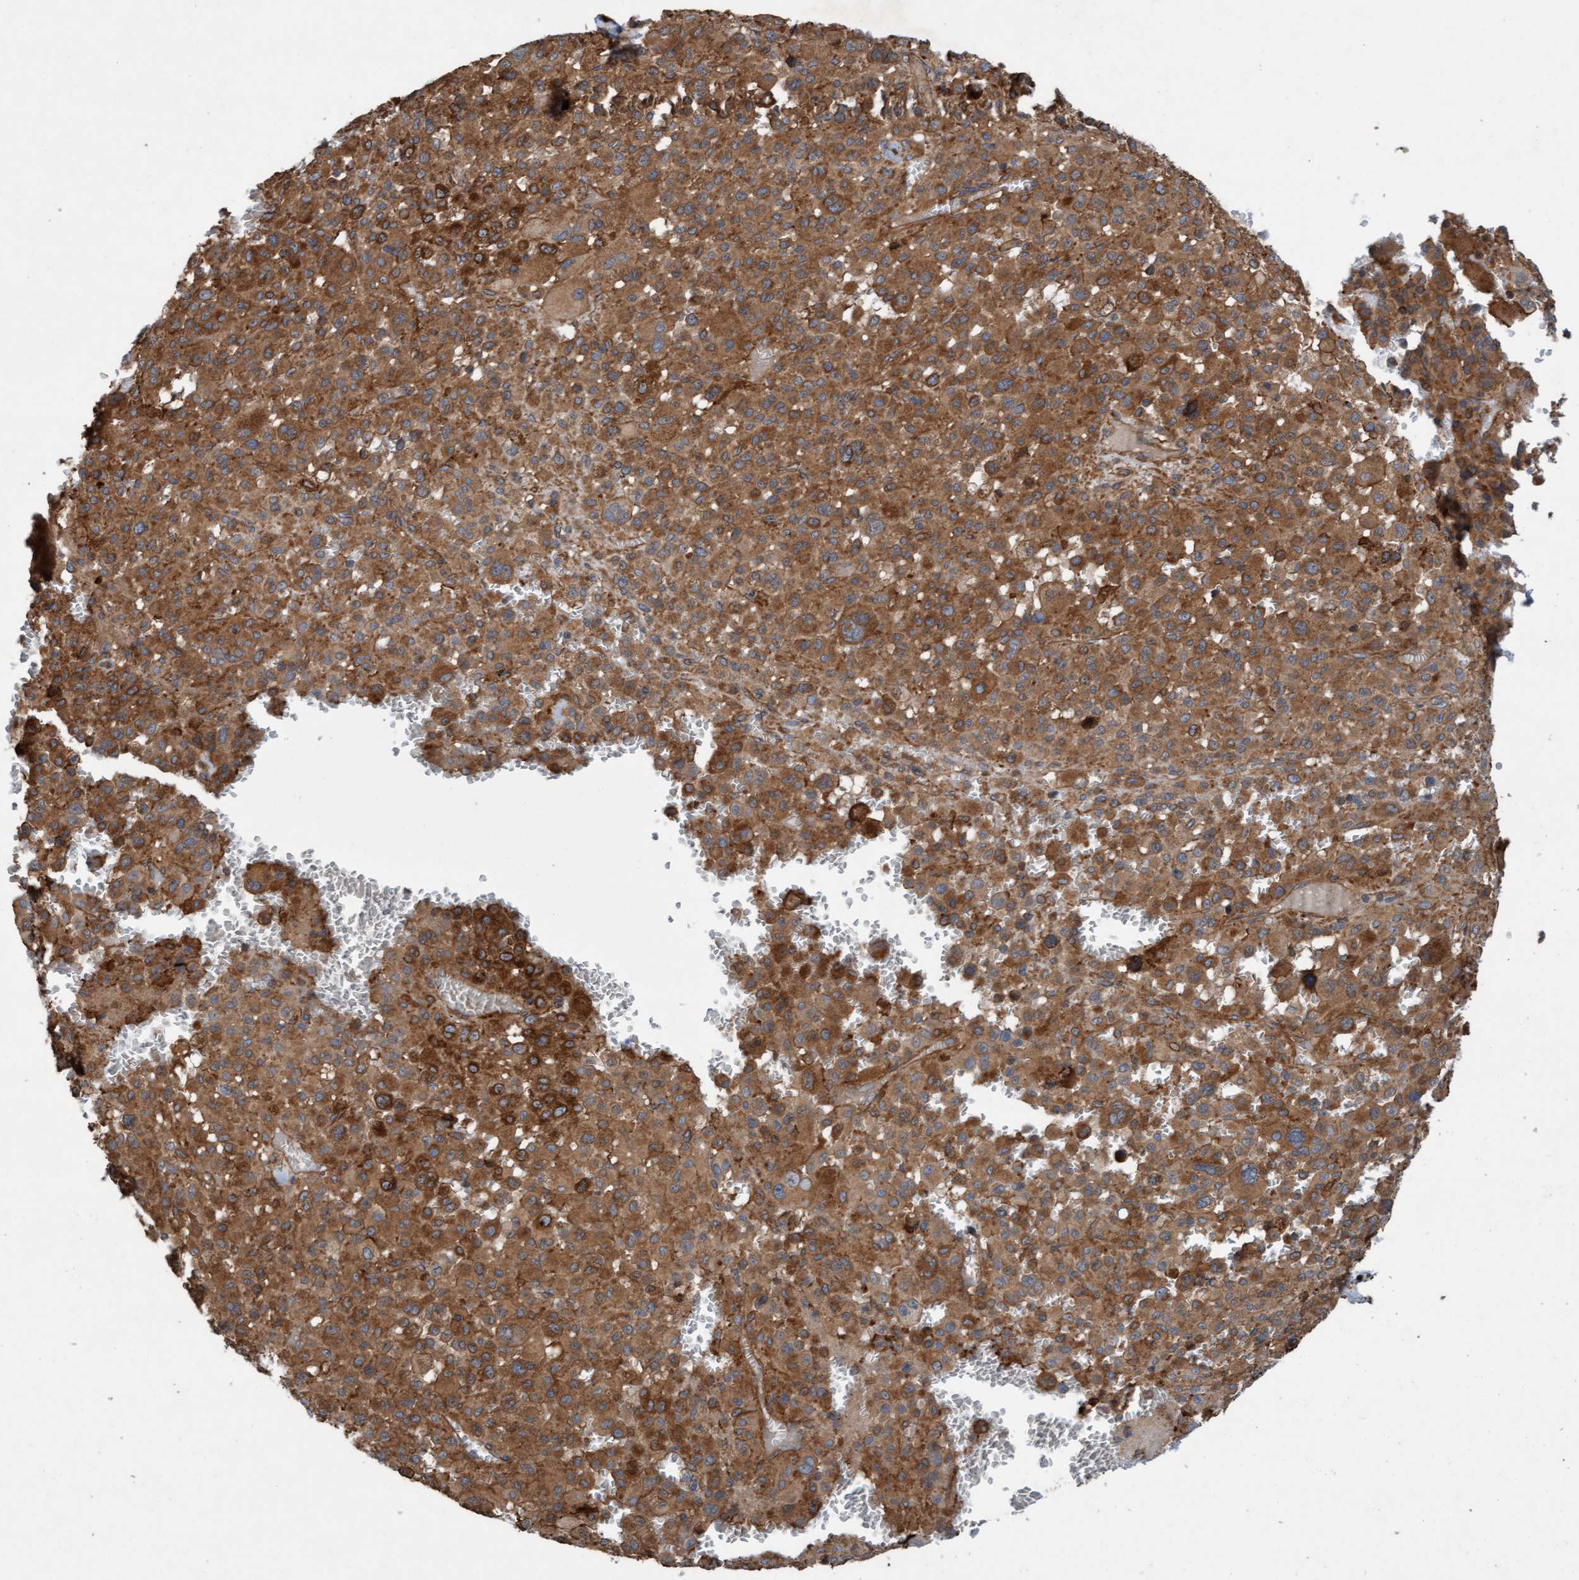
{"staining": {"intensity": "moderate", "quantity": ">75%", "location": "cytoplasmic/membranous"}, "tissue": "melanoma", "cell_type": "Tumor cells", "image_type": "cancer", "snomed": [{"axis": "morphology", "description": "Malignant melanoma, Metastatic site"}, {"axis": "topography", "description": "Skin"}], "caption": "Human melanoma stained for a protein (brown) displays moderate cytoplasmic/membranous positive staining in approximately >75% of tumor cells.", "gene": "ERAL1", "patient": {"sex": "female", "age": 74}}